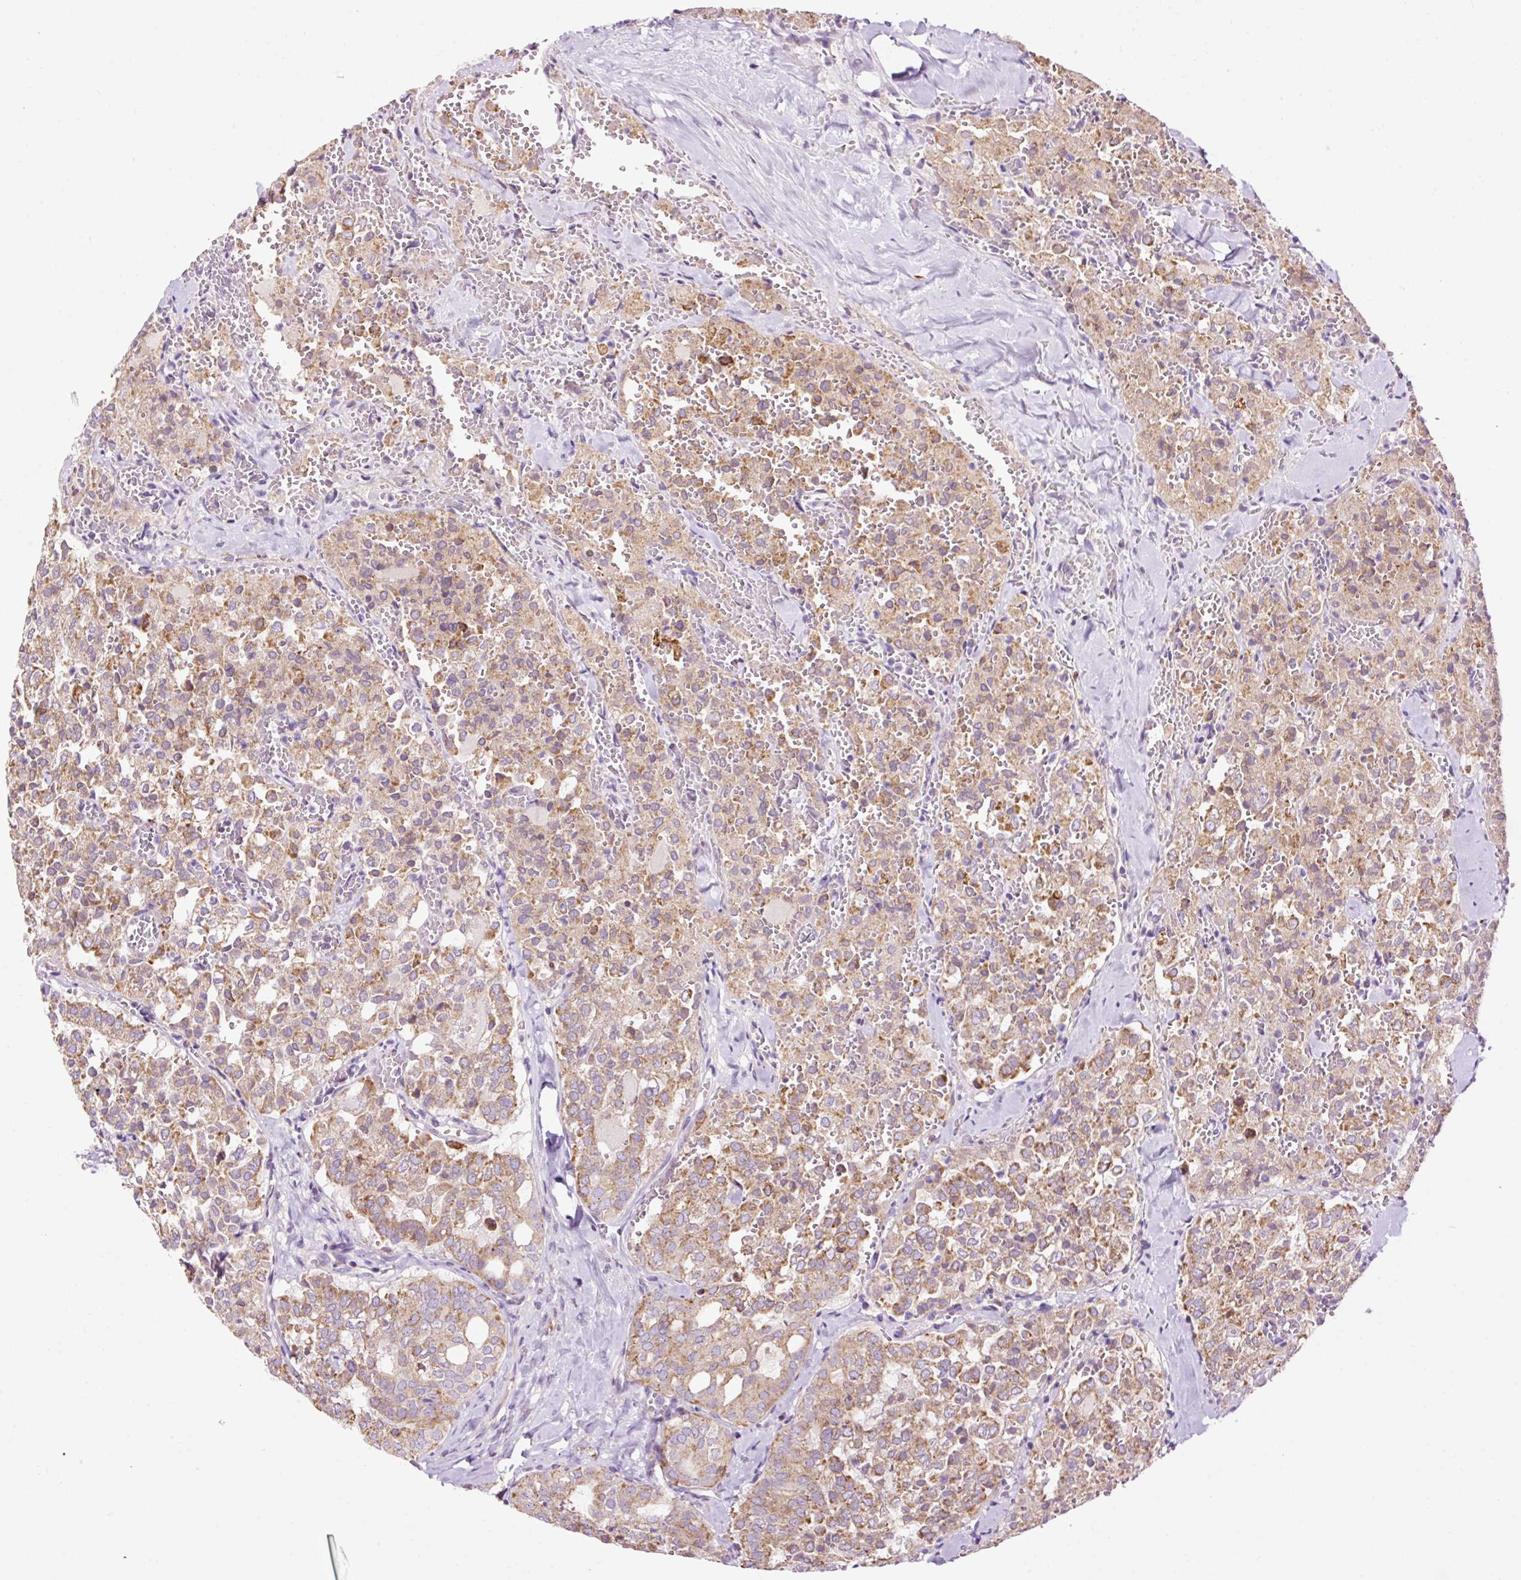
{"staining": {"intensity": "moderate", "quantity": ">75%", "location": "cytoplasmic/membranous"}, "tissue": "thyroid cancer", "cell_type": "Tumor cells", "image_type": "cancer", "snomed": [{"axis": "morphology", "description": "Follicular adenoma carcinoma, NOS"}, {"axis": "topography", "description": "Thyroid gland"}], "caption": "Moderate cytoplasmic/membranous staining for a protein is identified in approximately >75% of tumor cells of follicular adenoma carcinoma (thyroid) using immunohistochemistry (IHC).", "gene": "CD83", "patient": {"sex": "male", "age": 75}}